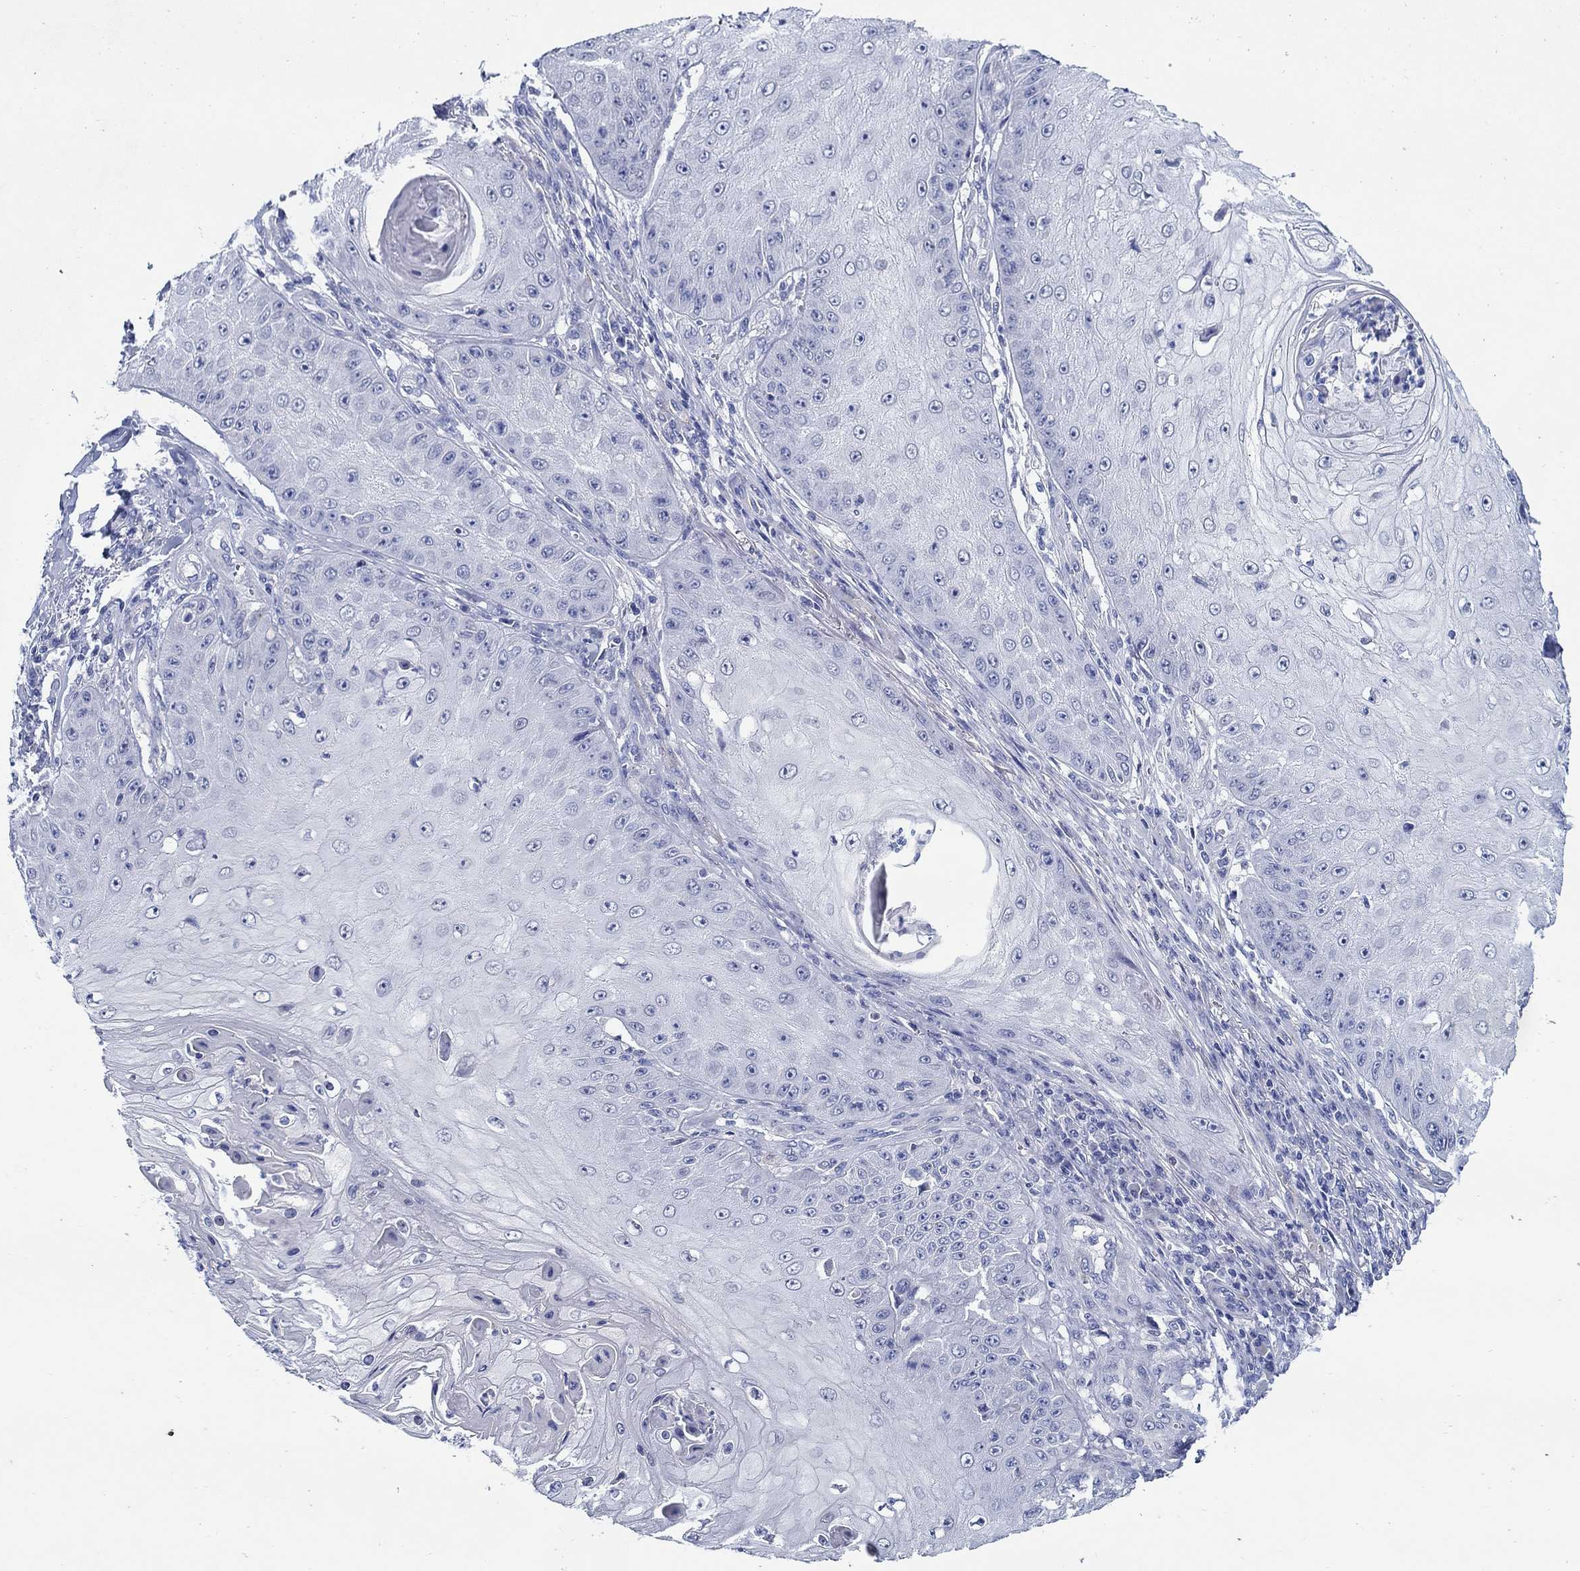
{"staining": {"intensity": "negative", "quantity": "none", "location": "none"}, "tissue": "skin cancer", "cell_type": "Tumor cells", "image_type": "cancer", "snomed": [{"axis": "morphology", "description": "Squamous cell carcinoma, NOS"}, {"axis": "topography", "description": "Skin"}], "caption": "IHC histopathology image of human skin squamous cell carcinoma stained for a protein (brown), which reveals no expression in tumor cells.", "gene": "MC2R", "patient": {"sex": "male", "age": 70}}